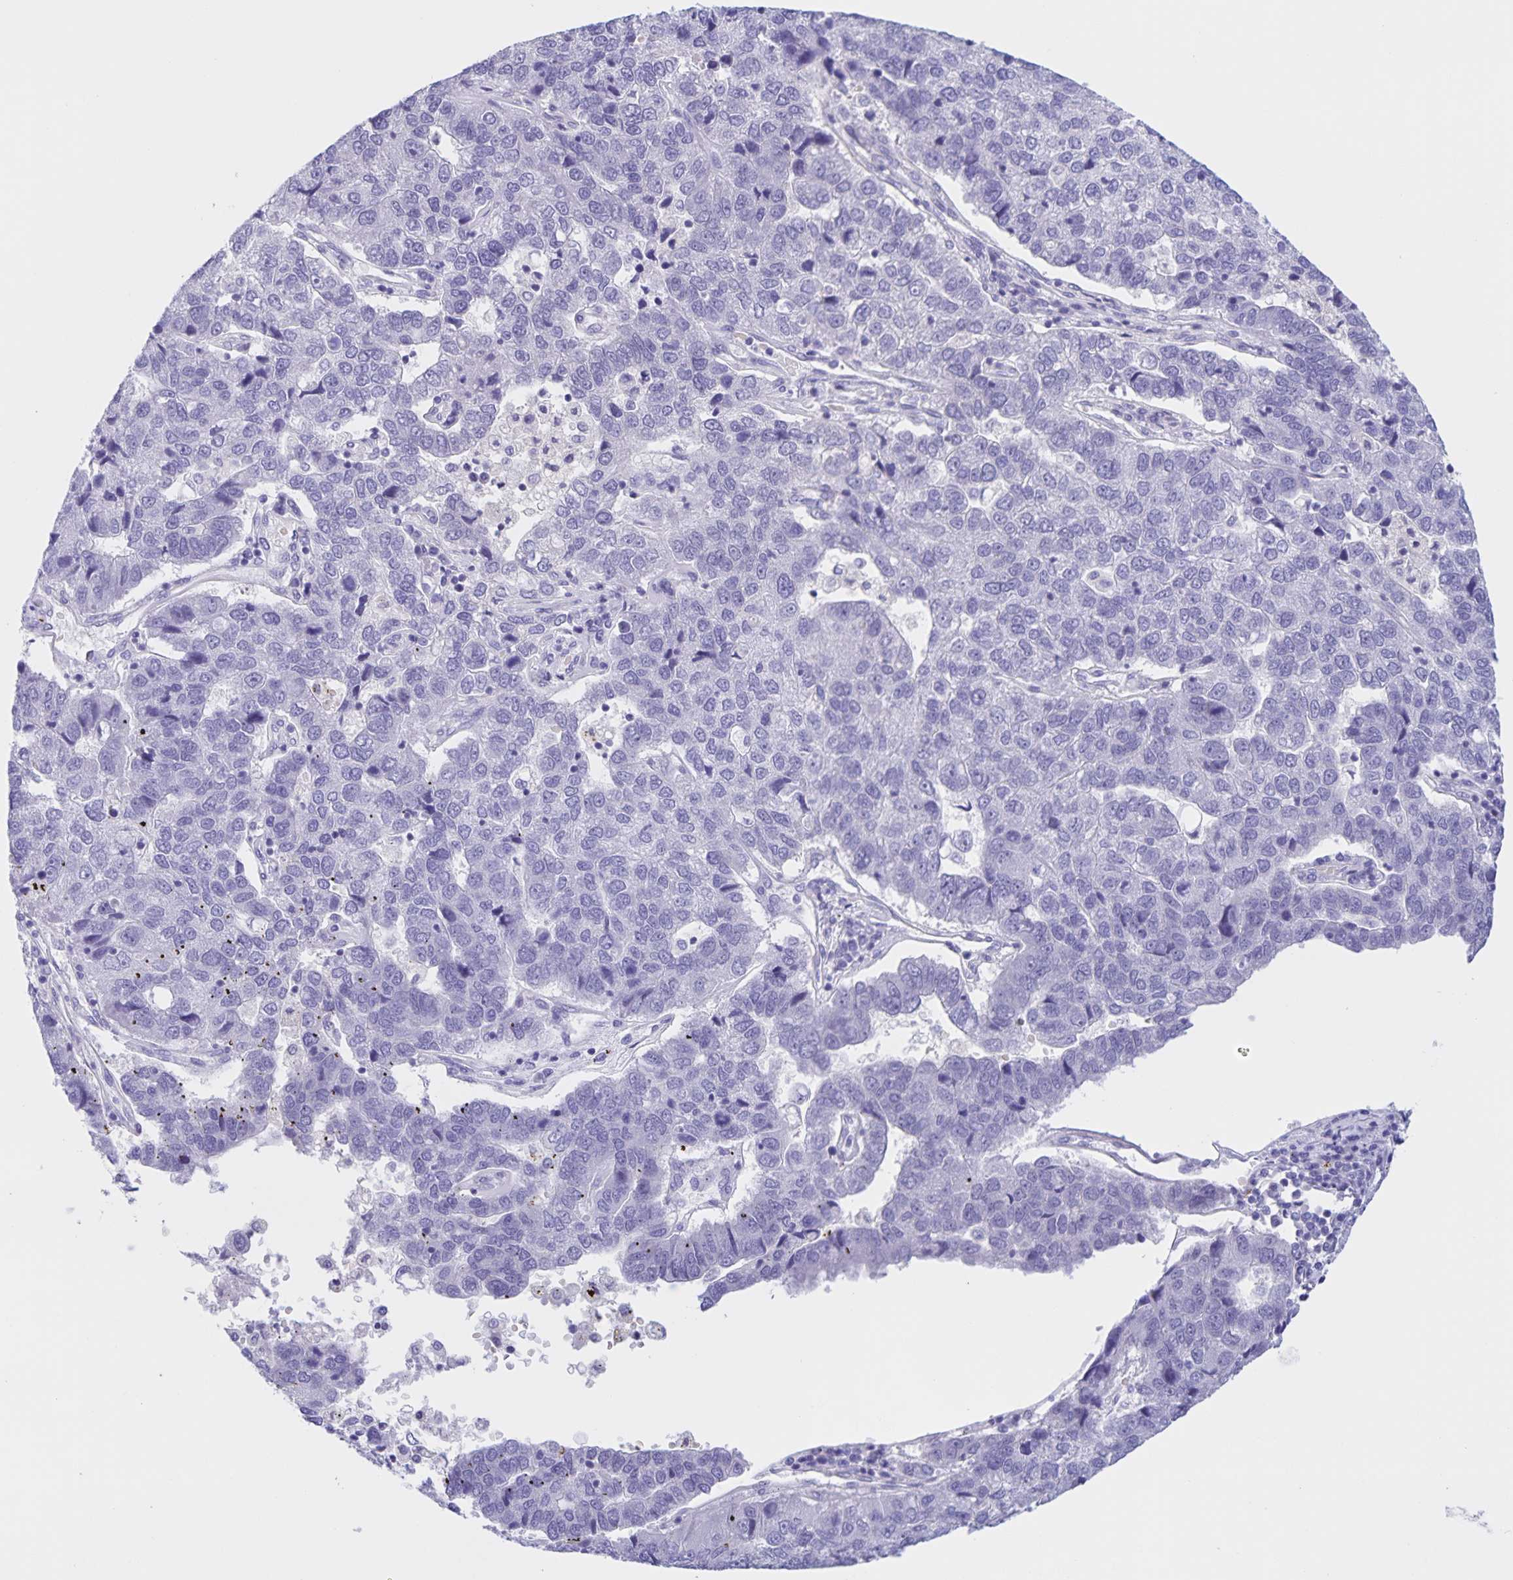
{"staining": {"intensity": "negative", "quantity": "none", "location": "none"}, "tissue": "pancreatic cancer", "cell_type": "Tumor cells", "image_type": "cancer", "snomed": [{"axis": "morphology", "description": "Adenocarcinoma, NOS"}, {"axis": "topography", "description": "Pancreas"}], "caption": "High magnification brightfield microscopy of pancreatic adenocarcinoma stained with DAB (3,3'-diaminobenzidine) (brown) and counterstained with hematoxylin (blue): tumor cells show no significant staining.", "gene": "DMGDH", "patient": {"sex": "female", "age": 61}}